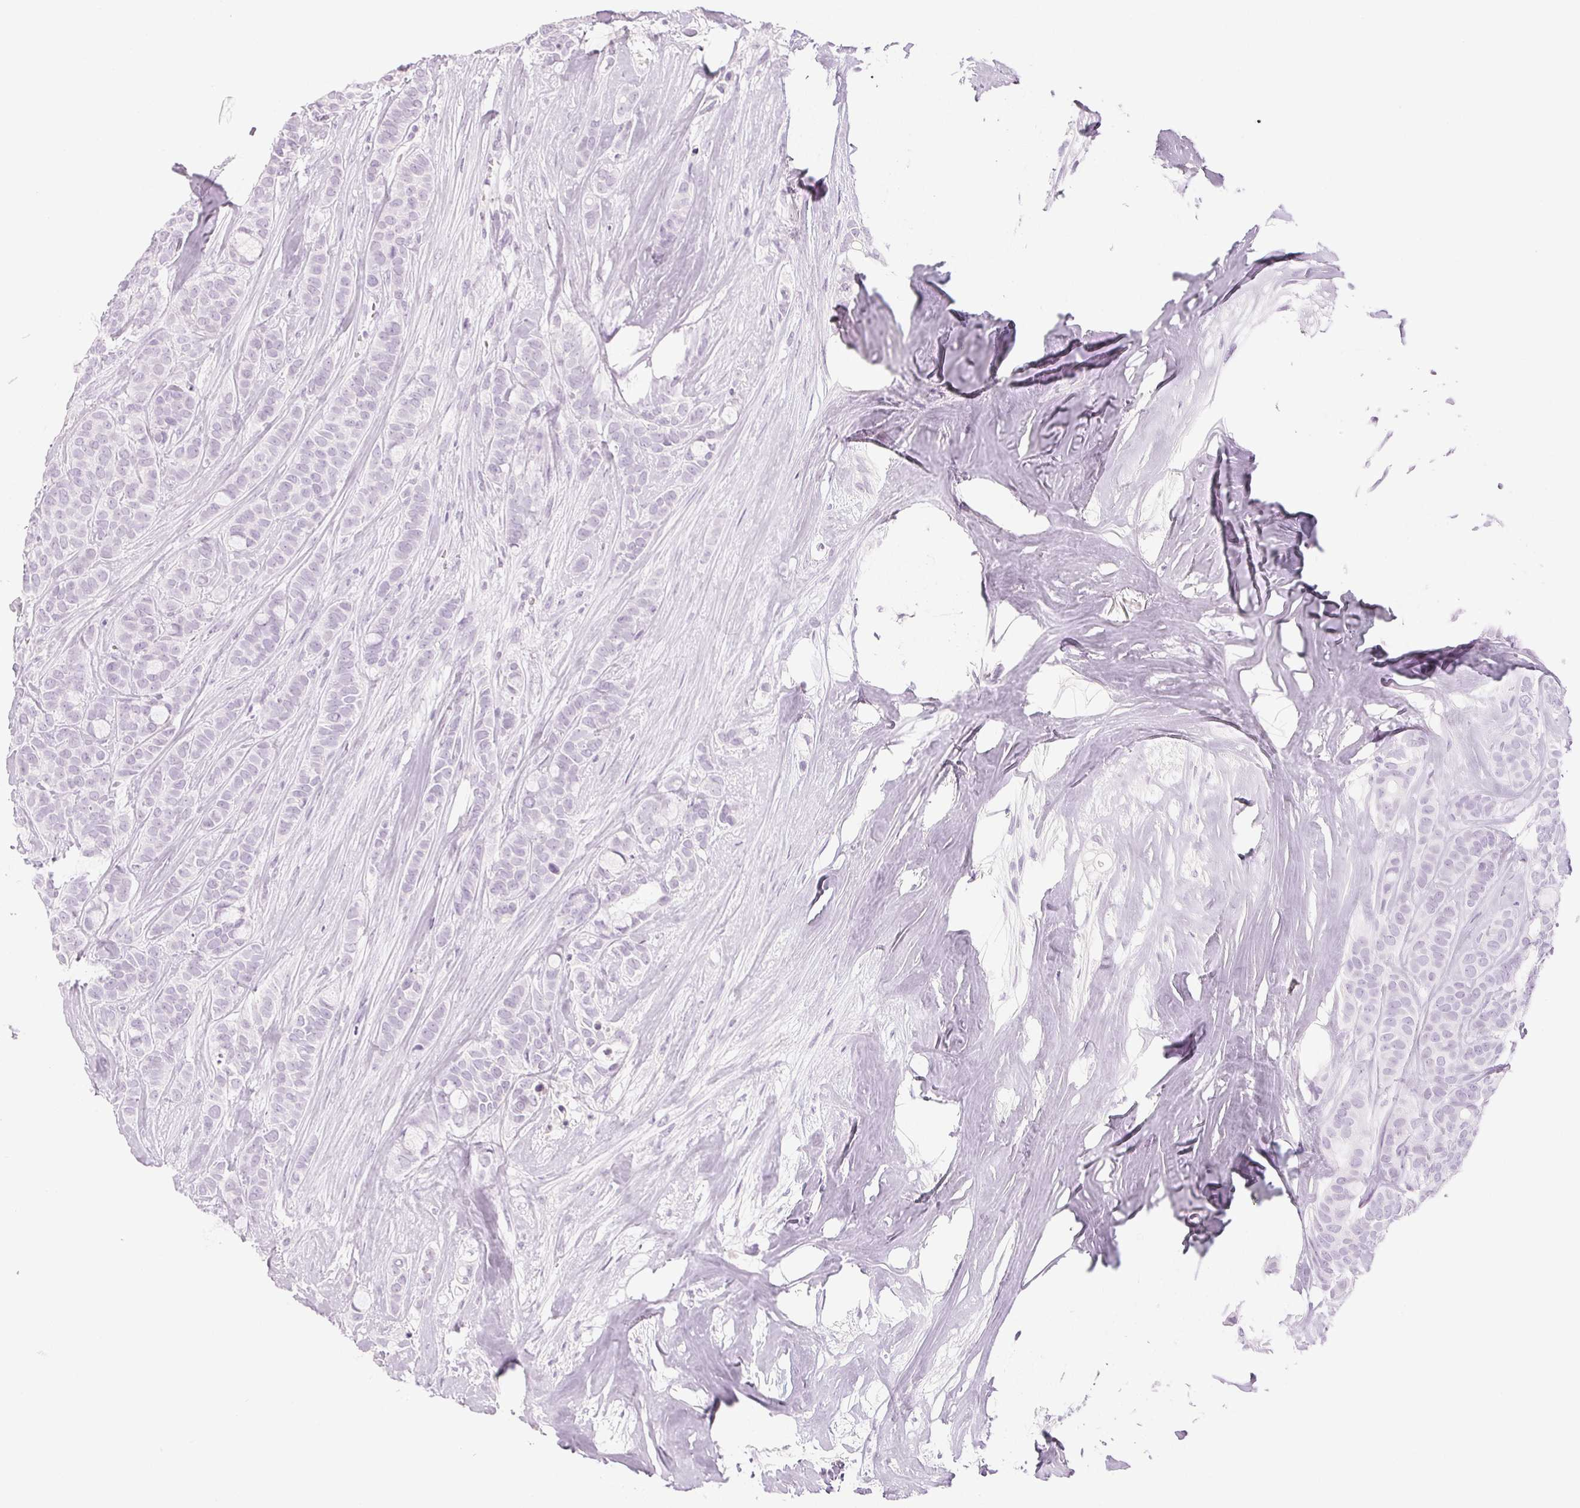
{"staining": {"intensity": "negative", "quantity": "none", "location": "none"}, "tissue": "breast cancer", "cell_type": "Tumor cells", "image_type": "cancer", "snomed": [{"axis": "morphology", "description": "Duct carcinoma"}, {"axis": "topography", "description": "Breast"}], "caption": "IHC histopathology image of human infiltrating ductal carcinoma (breast) stained for a protein (brown), which exhibits no staining in tumor cells.", "gene": "EHHADH", "patient": {"sex": "female", "age": 84}}